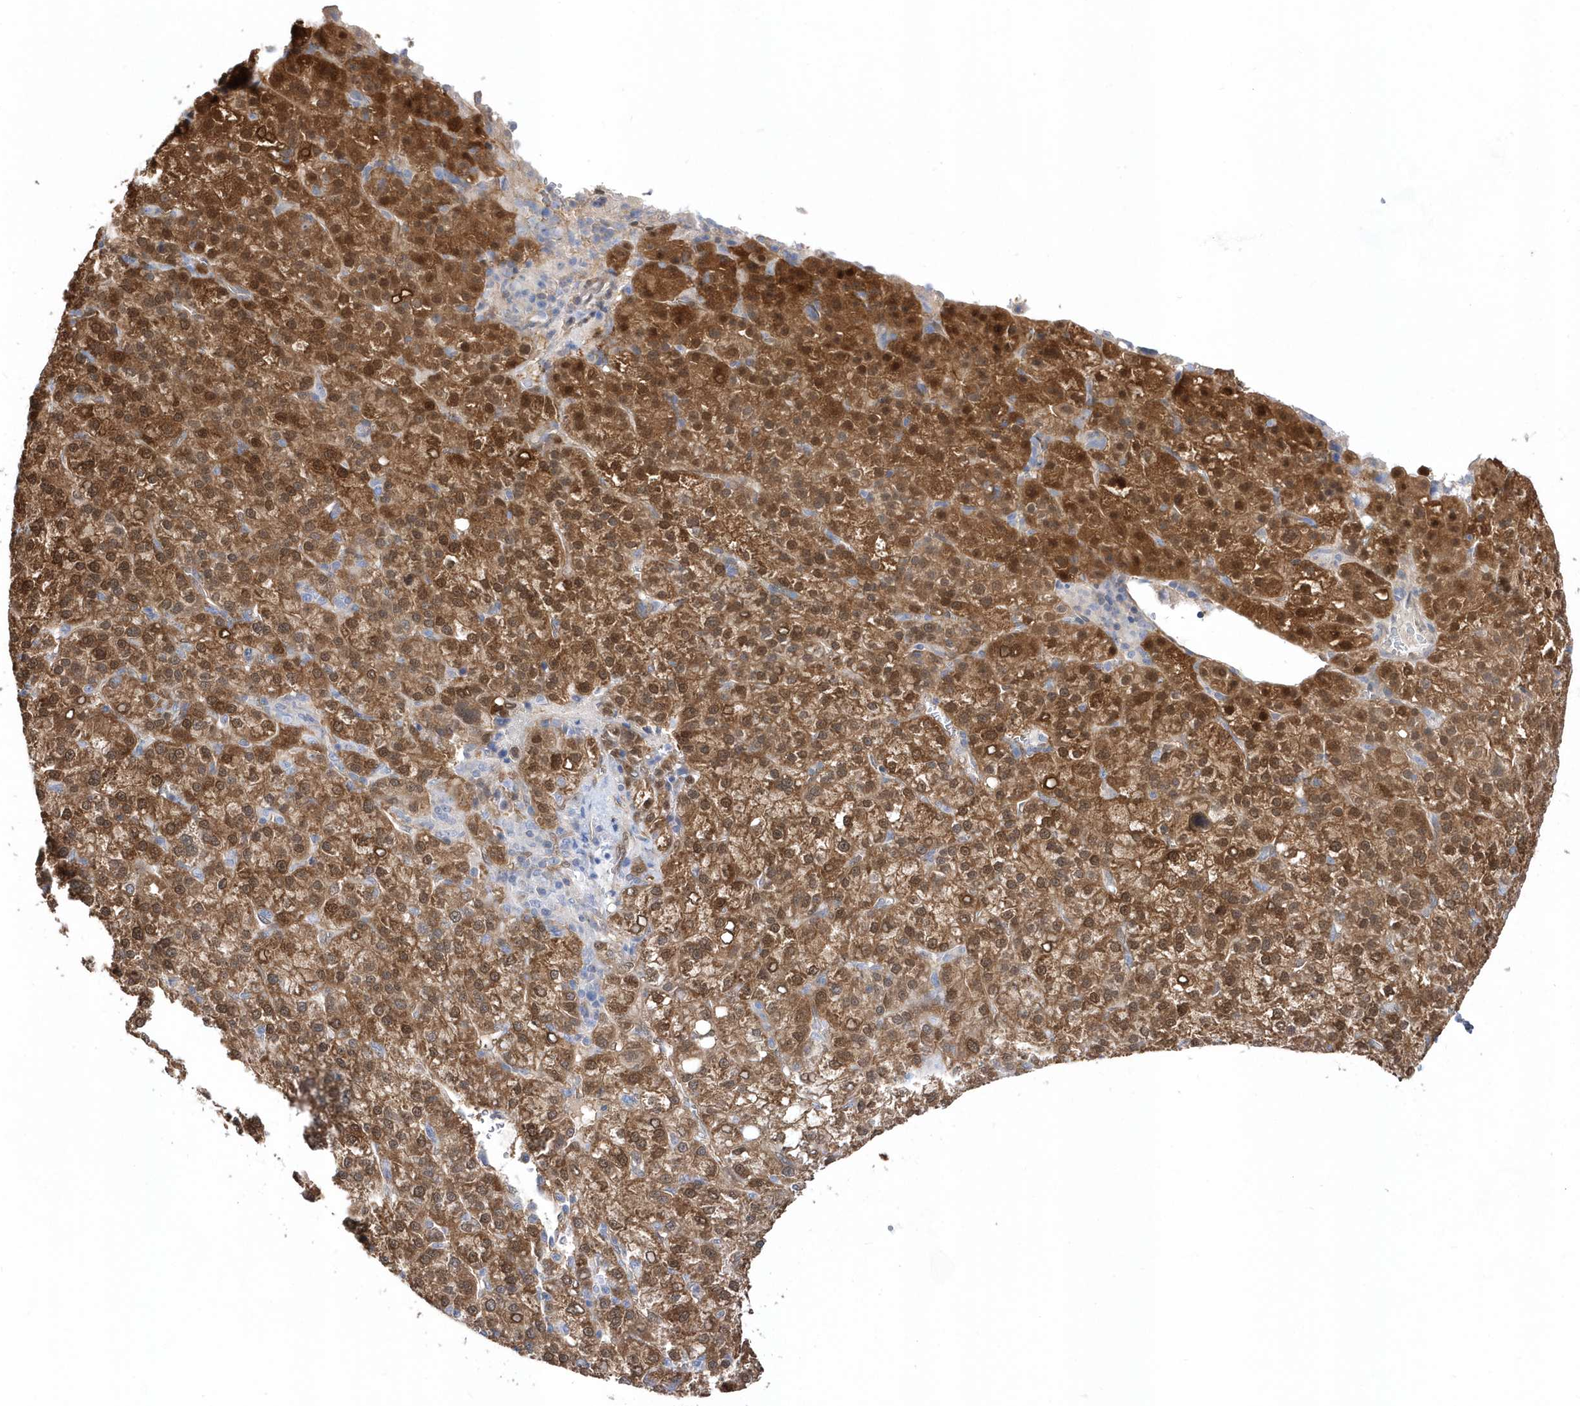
{"staining": {"intensity": "moderate", "quantity": ">75%", "location": "cytoplasmic/membranous,nuclear"}, "tissue": "liver cancer", "cell_type": "Tumor cells", "image_type": "cancer", "snomed": [{"axis": "morphology", "description": "Carcinoma, Hepatocellular, NOS"}, {"axis": "topography", "description": "Liver"}], "caption": "Protein staining of liver hepatocellular carcinoma tissue shows moderate cytoplasmic/membranous and nuclear expression in approximately >75% of tumor cells.", "gene": "BDH2", "patient": {"sex": "female", "age": 58}}